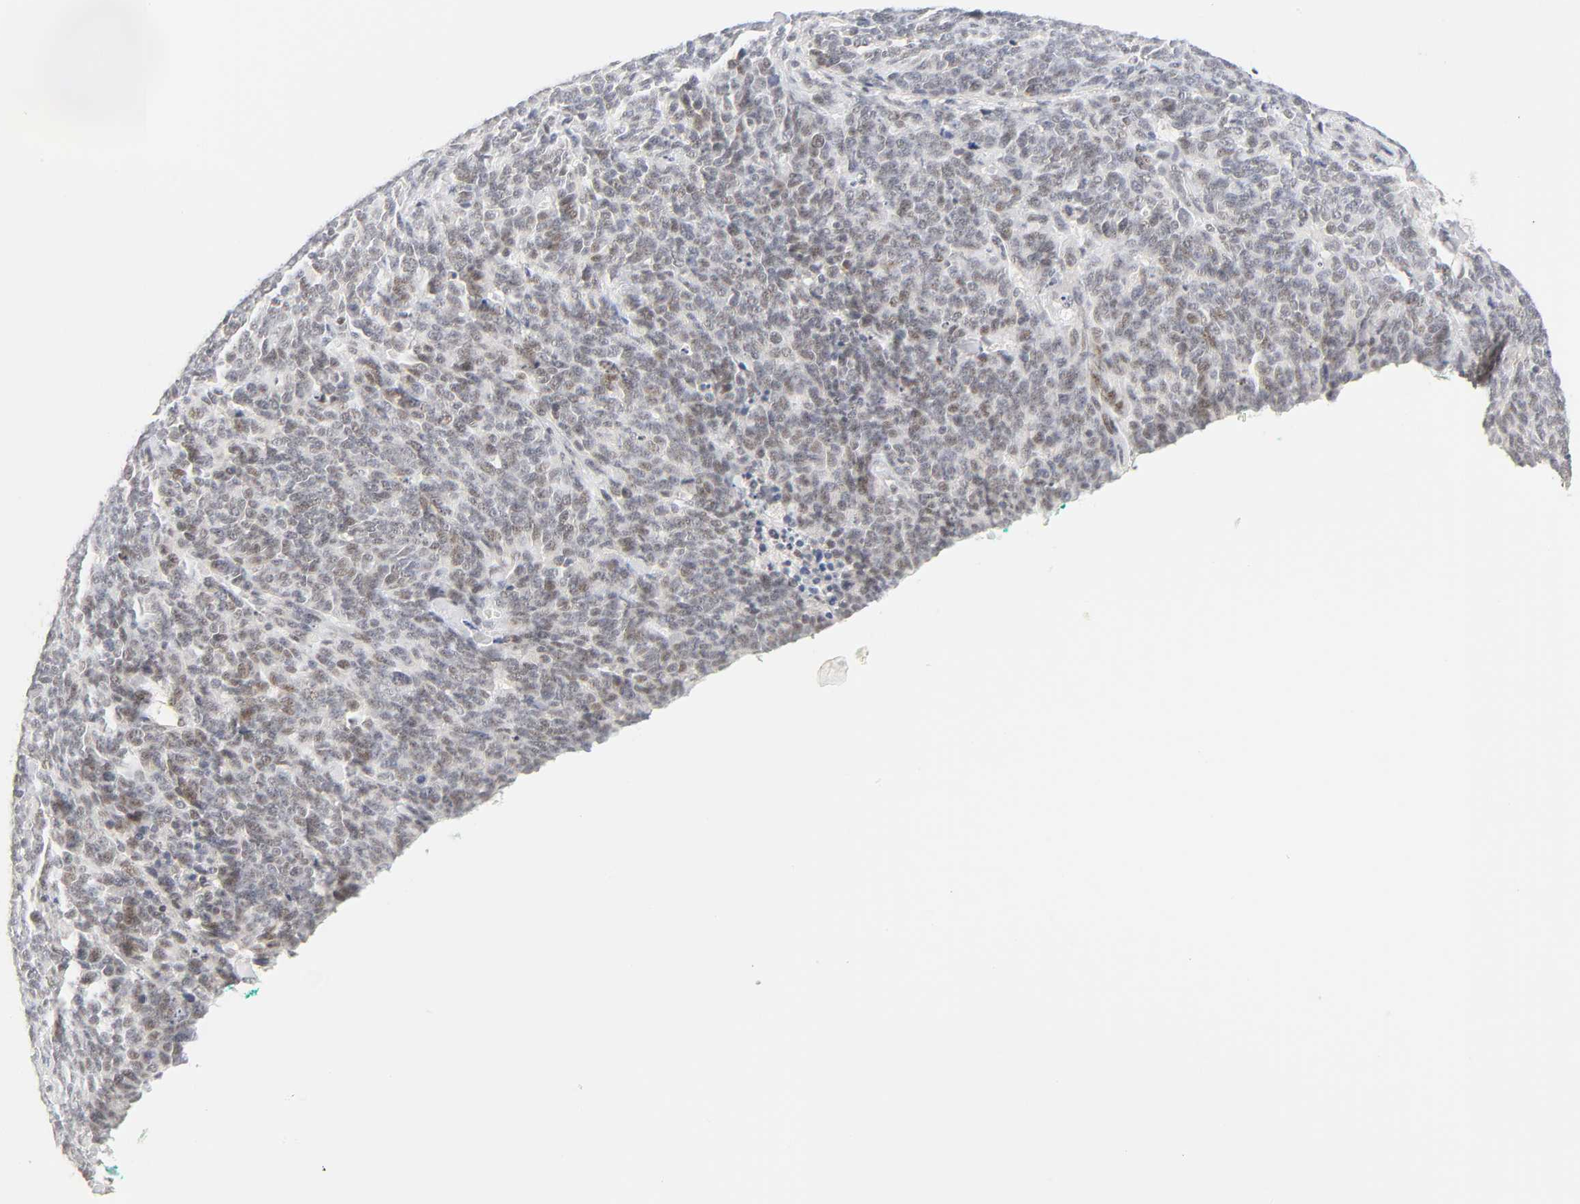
{"staining": {"intensity": "weak", "quantity": "25%-75%", "location": "nuclear"}, "tissue": "lung cancer", "cell_type": "Tumor cells", "image_type": "cancer", "snomed": [{"axis": "morphology", "description": "Neoplasm, malignant, NOS"}, {"axis": "topography", "description": "Lung"}], "caption": "DAB (3,3'-diaminobenzidine) immunohistochemical staining of neoplasm (malignant) (lung) exhibits weak nuclear protein staining in about 25%-75% of tumor cells.", "gene": "MNAT1", "patient": {"sex": "female", "age": 58}}